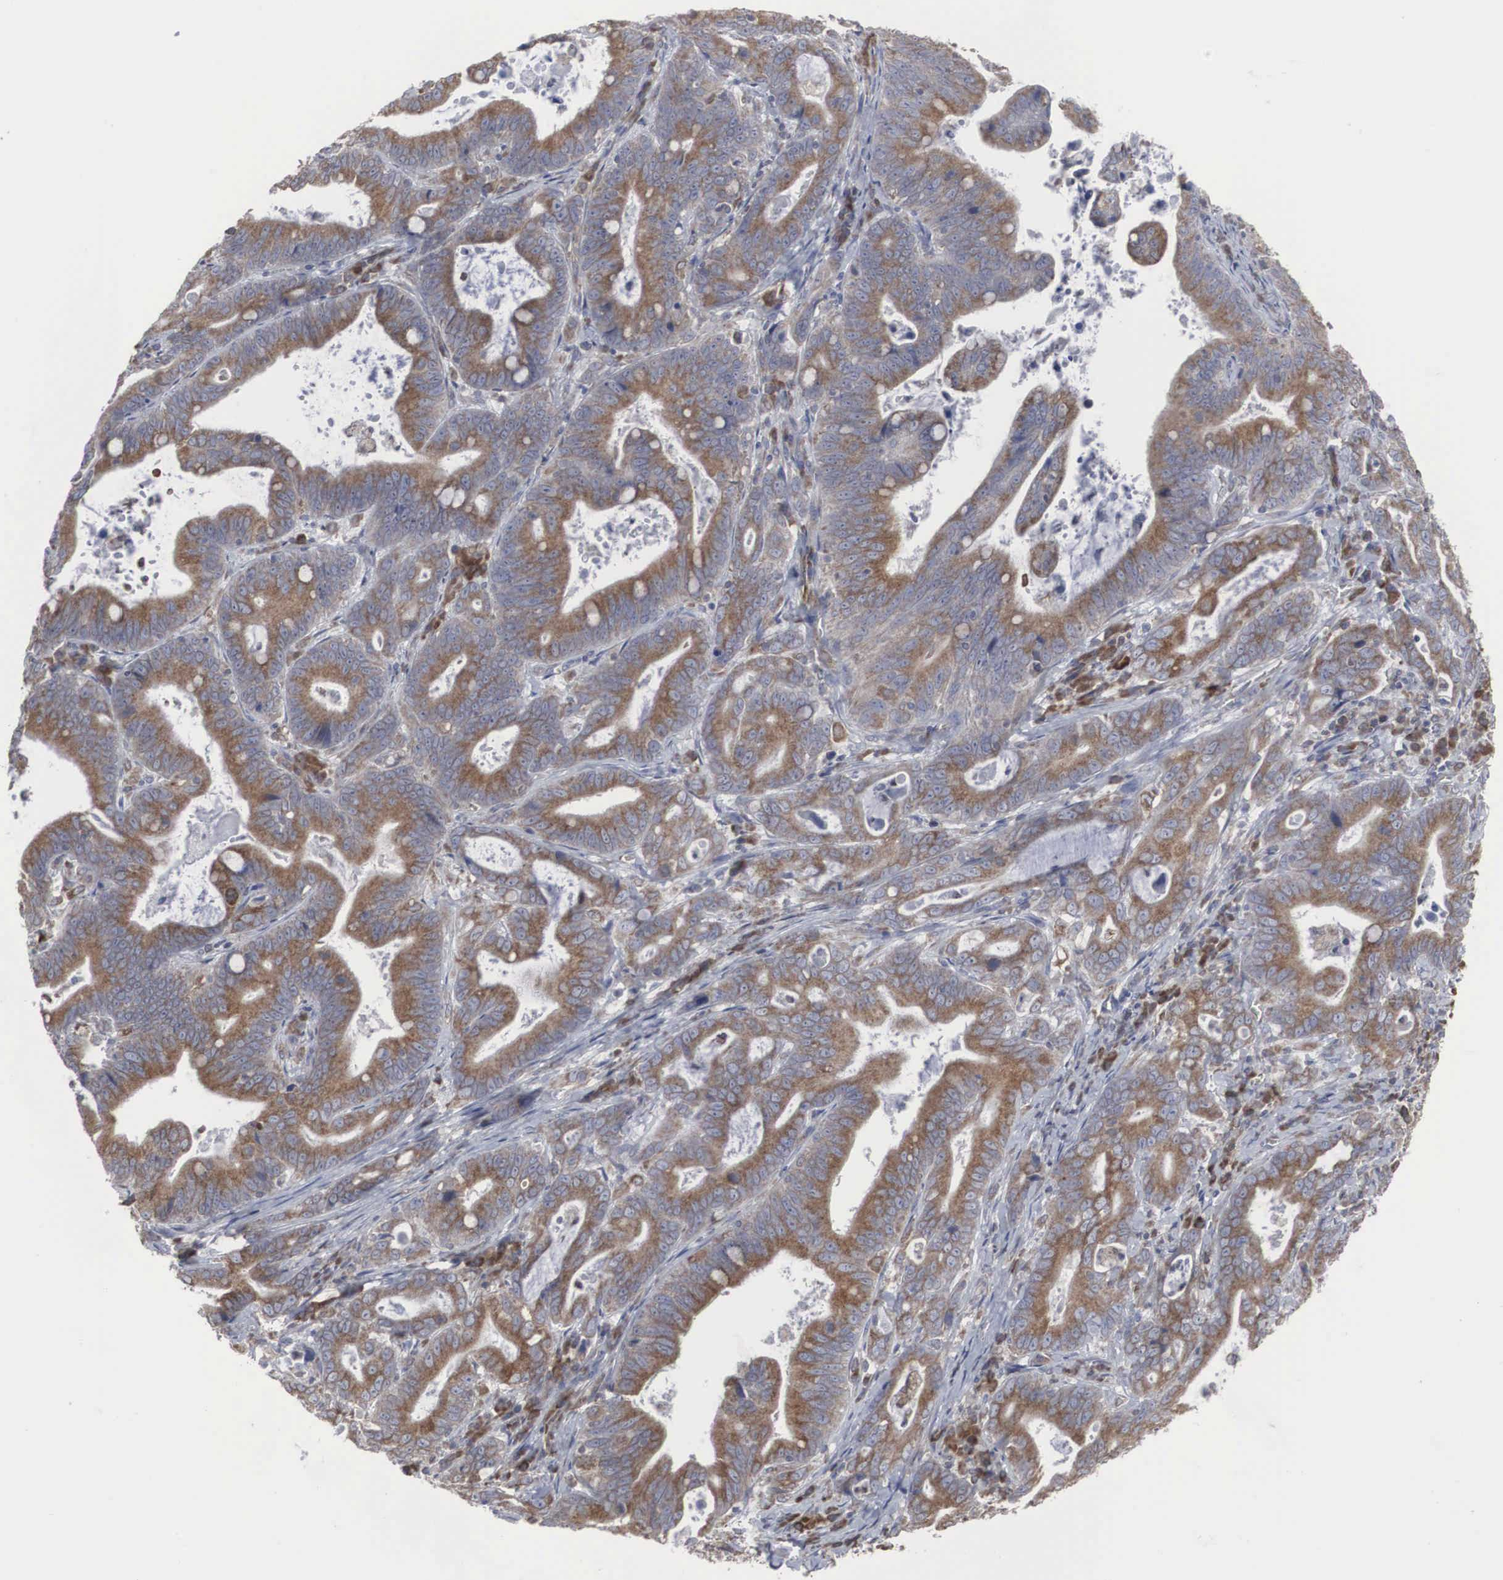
{"staining": {"intensity": "moderate", "quantity": "25%-75%", "location": "cytoplasmic/membranous"}, "tissue": "stomach cancer", "cell_type": "Tumor cells", "image_type": "cancer", "snomed": [{"axis": "morphology", "description": "Adenocarcinoma, NOS"}, {"axis": "topography", "description": "Stomach, upper"}], "caption": "This image demonstrates immunohistochemistry (IHC) staining of human adenocarcinoma (stomach), with medium moderate cytoplasmic/membranous positivity in about 25%-75% of tumor cells.", "gene": "MIA2", "patient": {"sex": "male", "age": 63}}